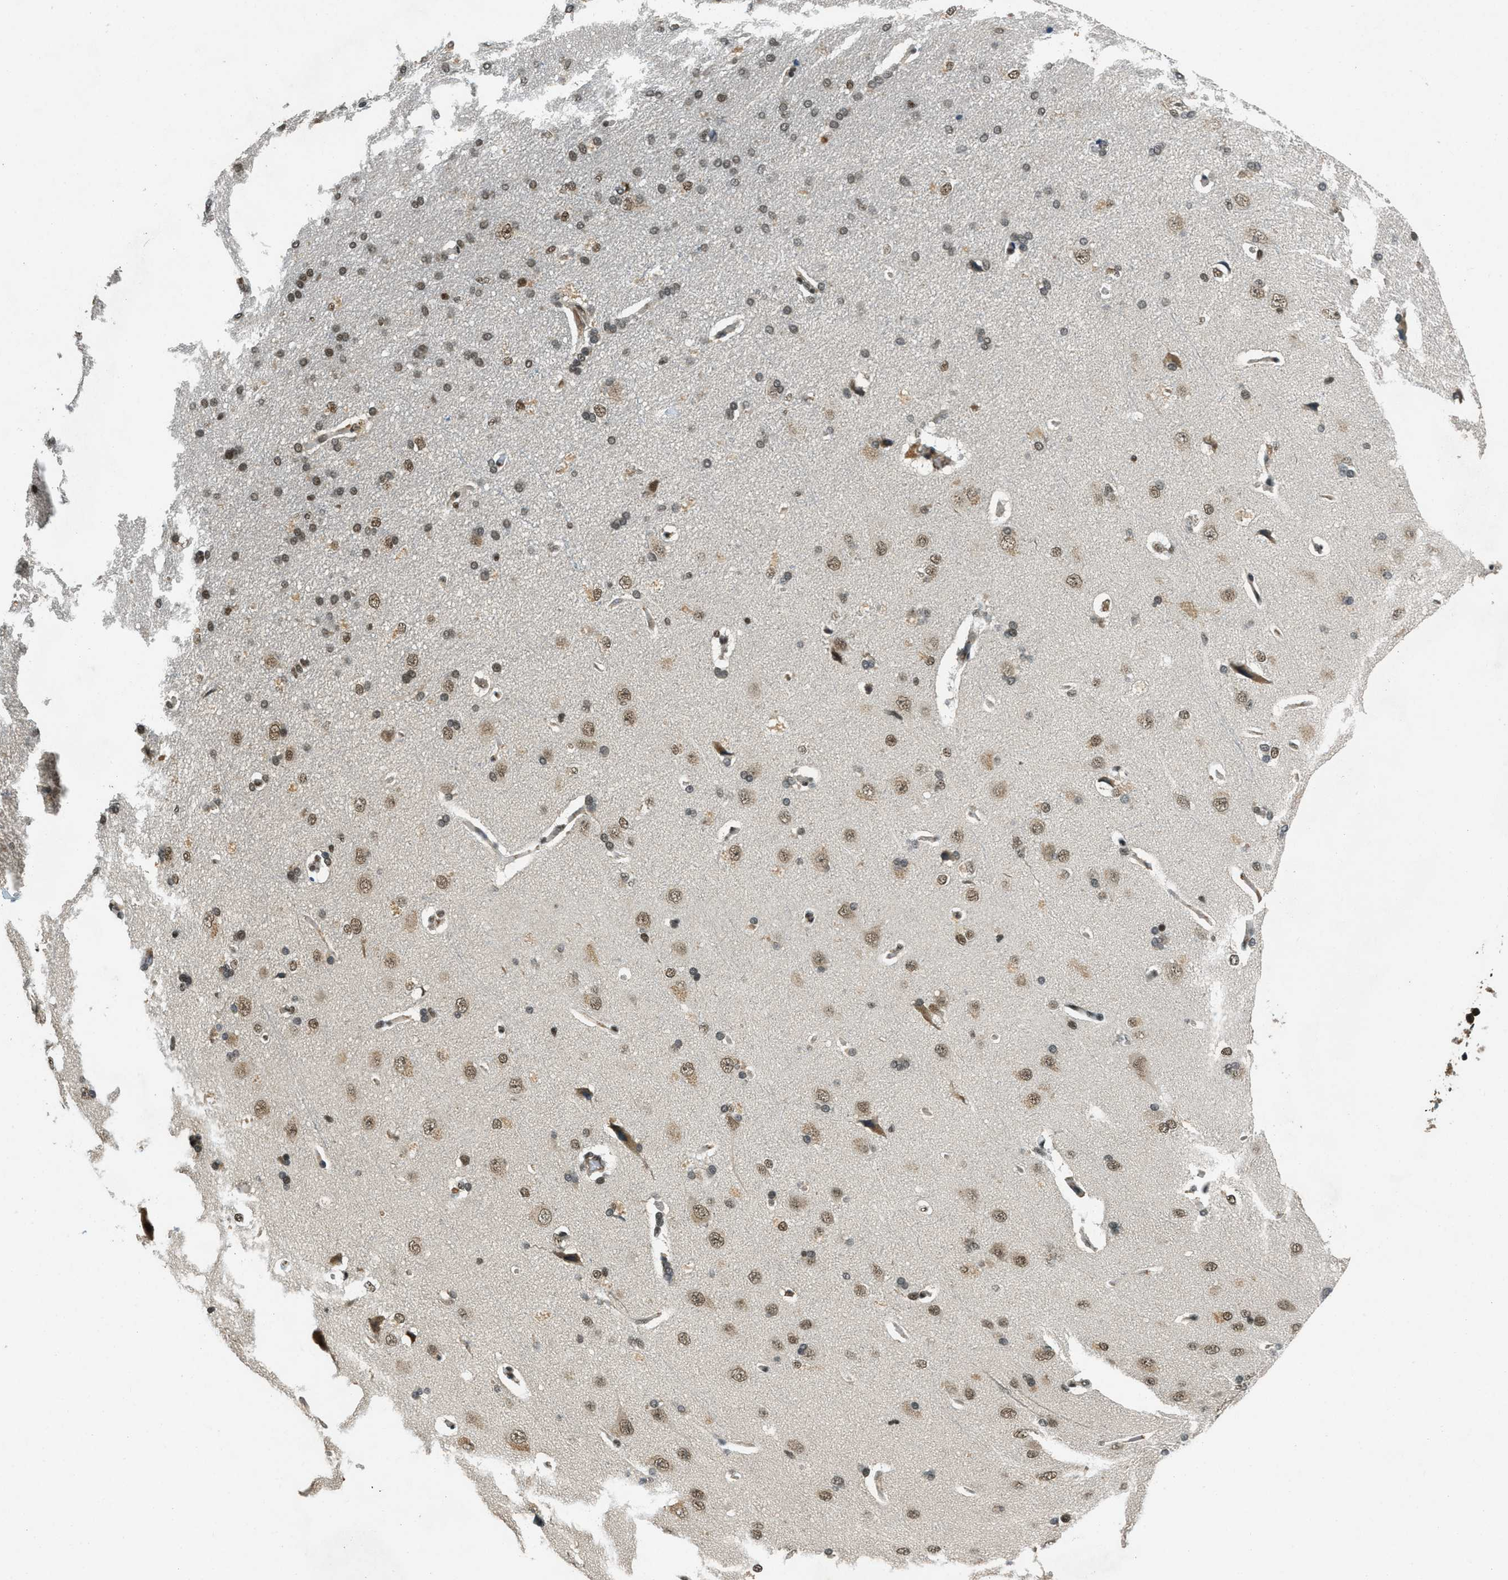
{"staining": {"intensity": "moderate", "quantity": "25%-75%", "location": "cytoplasmic/membranous,nuclear"}, "tissue": "cerebral cortex", "cell_type": "Endothelial cells", "image_type": "normal", "snomed": [{"axis": "morphology", "description": "Normal tissue, NOS"}, {"axis": "topography", "description": "Cerebral cortex"}], "caption": "Immunohistochemical staining of unremarkable cerebral cortex exhibits medium levels of moderate cytoplasmic/membranous,nuclear staining in approximately 25%-75% of endothelial cells.", "gene": "ZNF148", "patient": {"sex": "male", "age": 62}}